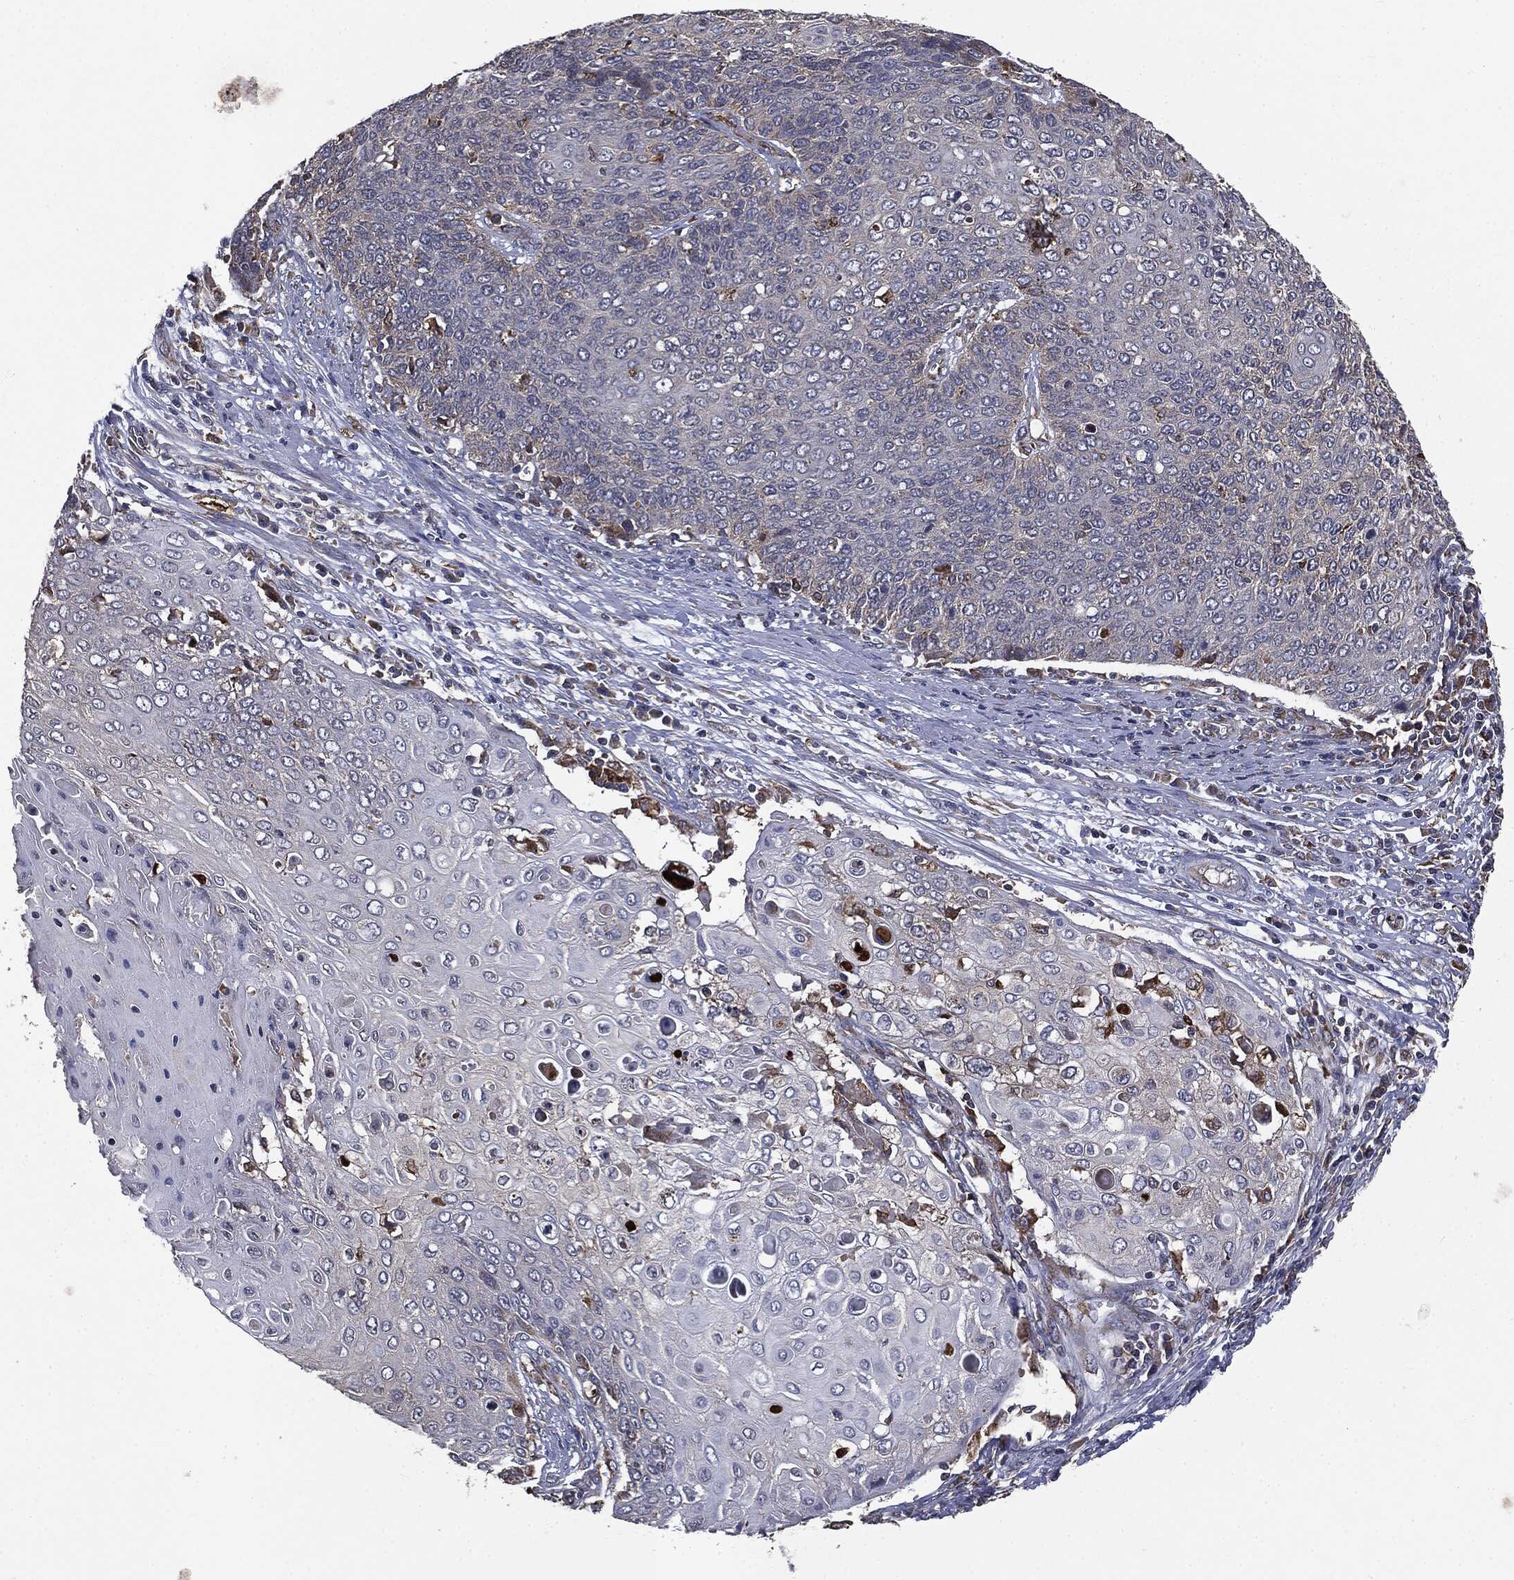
{"staining": {"intensity": "negative", "quantity": "none", "location": "none"}, "tissue": "cervical cancer", "cell_type": "Tumor cells", "image_type": "cancer", "snomed": [{"axis": "morphology", "description": "Squamous cell carcinoma, NOS"}, {"axis": "topography", "description": "Cervix"}], "caption": "Cervical cancer (squamous cell carcinoma) stained for a protein using IHC demonstrates no expression tumor cells.", "gene": "PLOD3", "patient": {"sex": "female", "age": 39}}